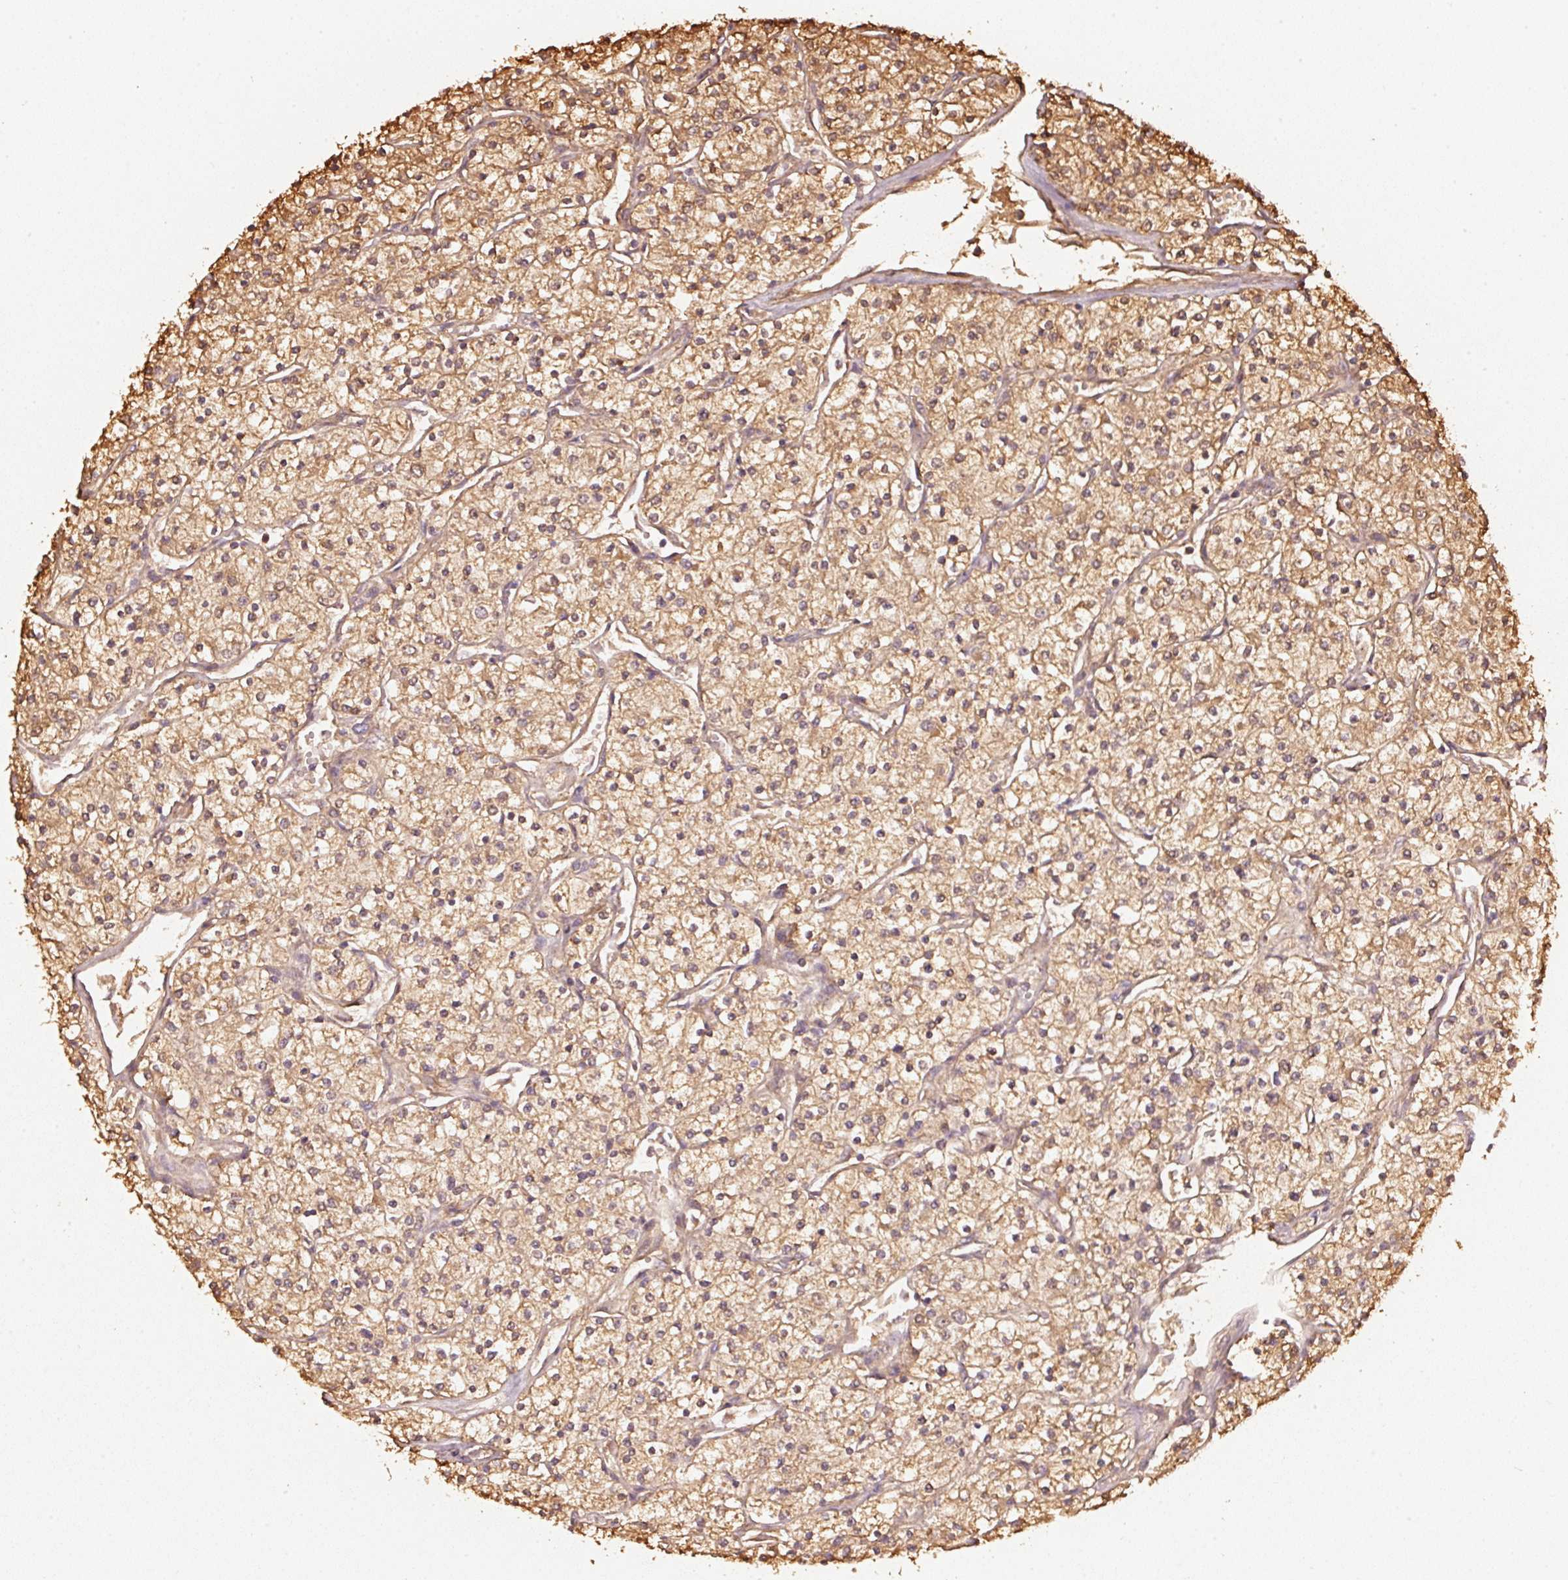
{"staining": {"intensity": "moderate", "quantity": ">75%", "location": "cytoplasmic/membranous"}, "tissue": "renal cancer", "cell_type": "Tumor cells", "image_type": "cancer", "snomed": [{"axis": "morphology", "description": "Adenocarcinoma, NOS"}, {"axis": "topography", "description": "Kidney"}], "caption": "IHC image of neoplastic tissue: human renal adenocarcinoma stained using immunohistochemistry (IHC) shows medium levels of moderate protein expression localized specifically in the cytoplasmic/membranous of tumor cells, appearing as a cytoplasmic/membranous brown color.", "gene": "STAU1", "patient": {"sex": "male", "age": 80}}